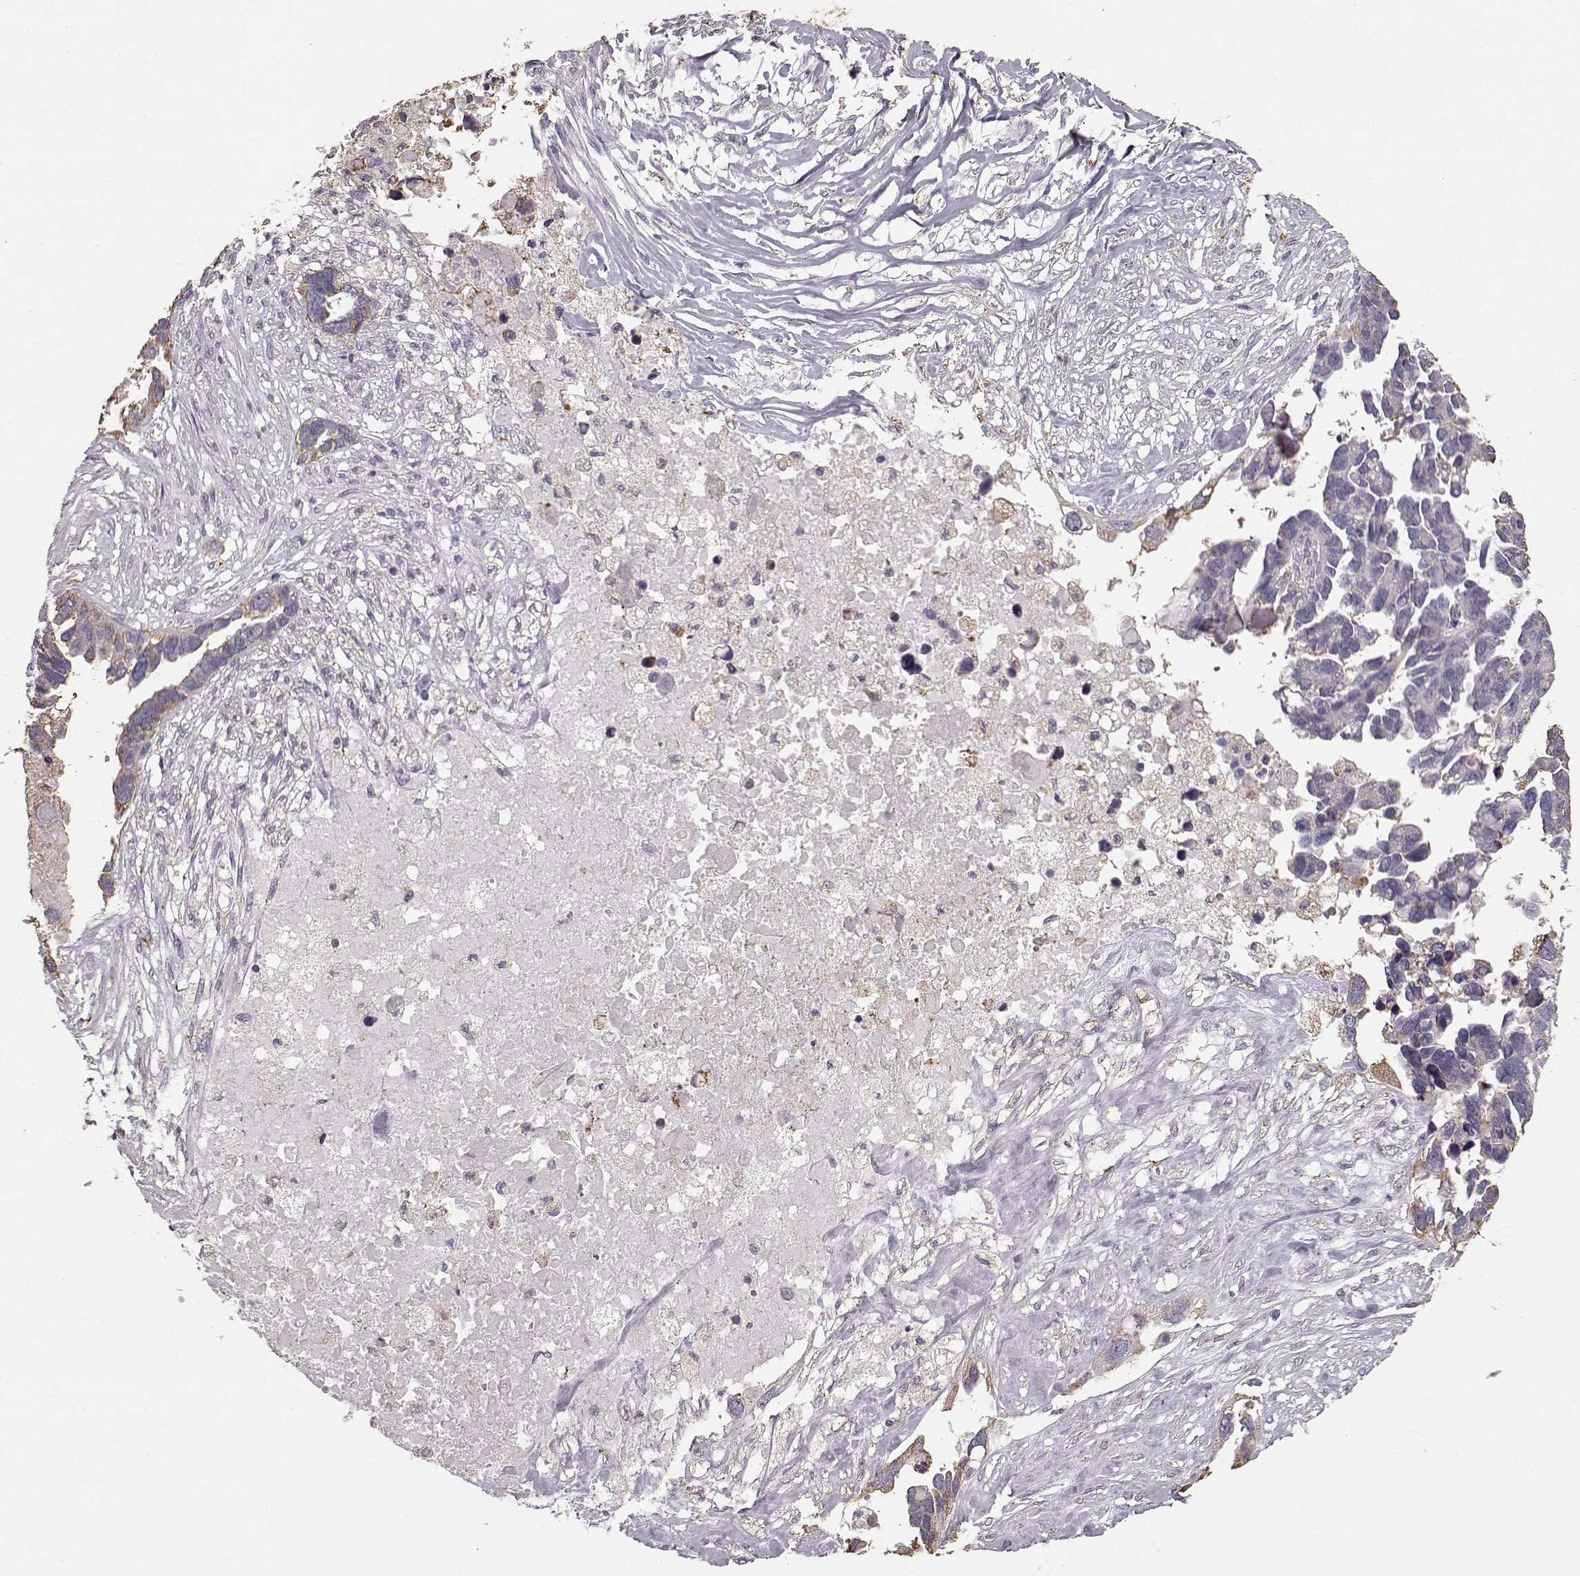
{"staining": {"intensity": "weak", "quantity": "25%-75%", "location": "cytoplasmic/membranous"}, "tissue": "ovarian cancer", "cell_type": "Tumor cells", "image_type": "cancer", "snomed": [{"axis": "morphology", "description": "Cystadenocarcinoma, serous, NOS"}, {"axis": "topography", "description": "Ovary"}], "caption": "Immunohistochemistry image of human ovarian cancer stained for a protein (brown), which exhibits low levels of weak cytoplasmic/membranous positivity in approximately 25%-75% of tumor cells.", "gene": "GABRG3", "patient": {"sex": "female", "age": 54}}